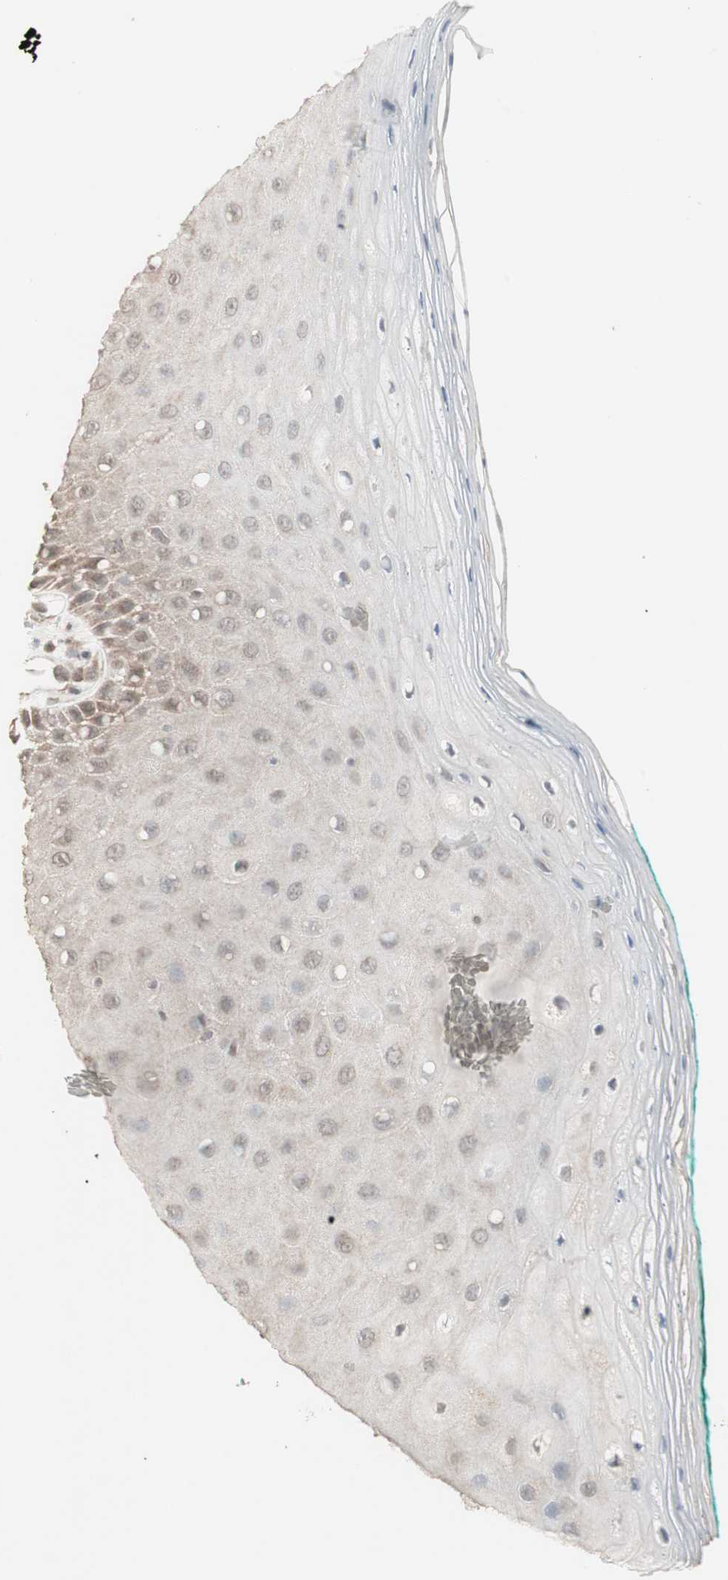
{"staining": {"intensity": "weak", "quantity": "25%-75%", "location": "nuclear"}, "tissue": "oral mucosa", "cell_type": "Squamous epithelial cells", "image_type": "normal", "snomed": [{"axis": "morphology", "description": "Normal tissue, NOS"}, {"axis": "morphology", "description": "Squamous cell carcinoma, NOS"}, {"axis": "topography", "description": "Skeletal muscle"}, {"axis": "topography", "description": "Oral tissue"}, {"axis": "topography", "description": "Head-Neck"}], "caption": "Brown immunohistochemical staining in normal oral mucosa displays weak nuclear staining in approximately 25%-75% of squamous epithelial cells.", "gene": "ZHX2", "patient": {"sex": "female", "age": 84}}